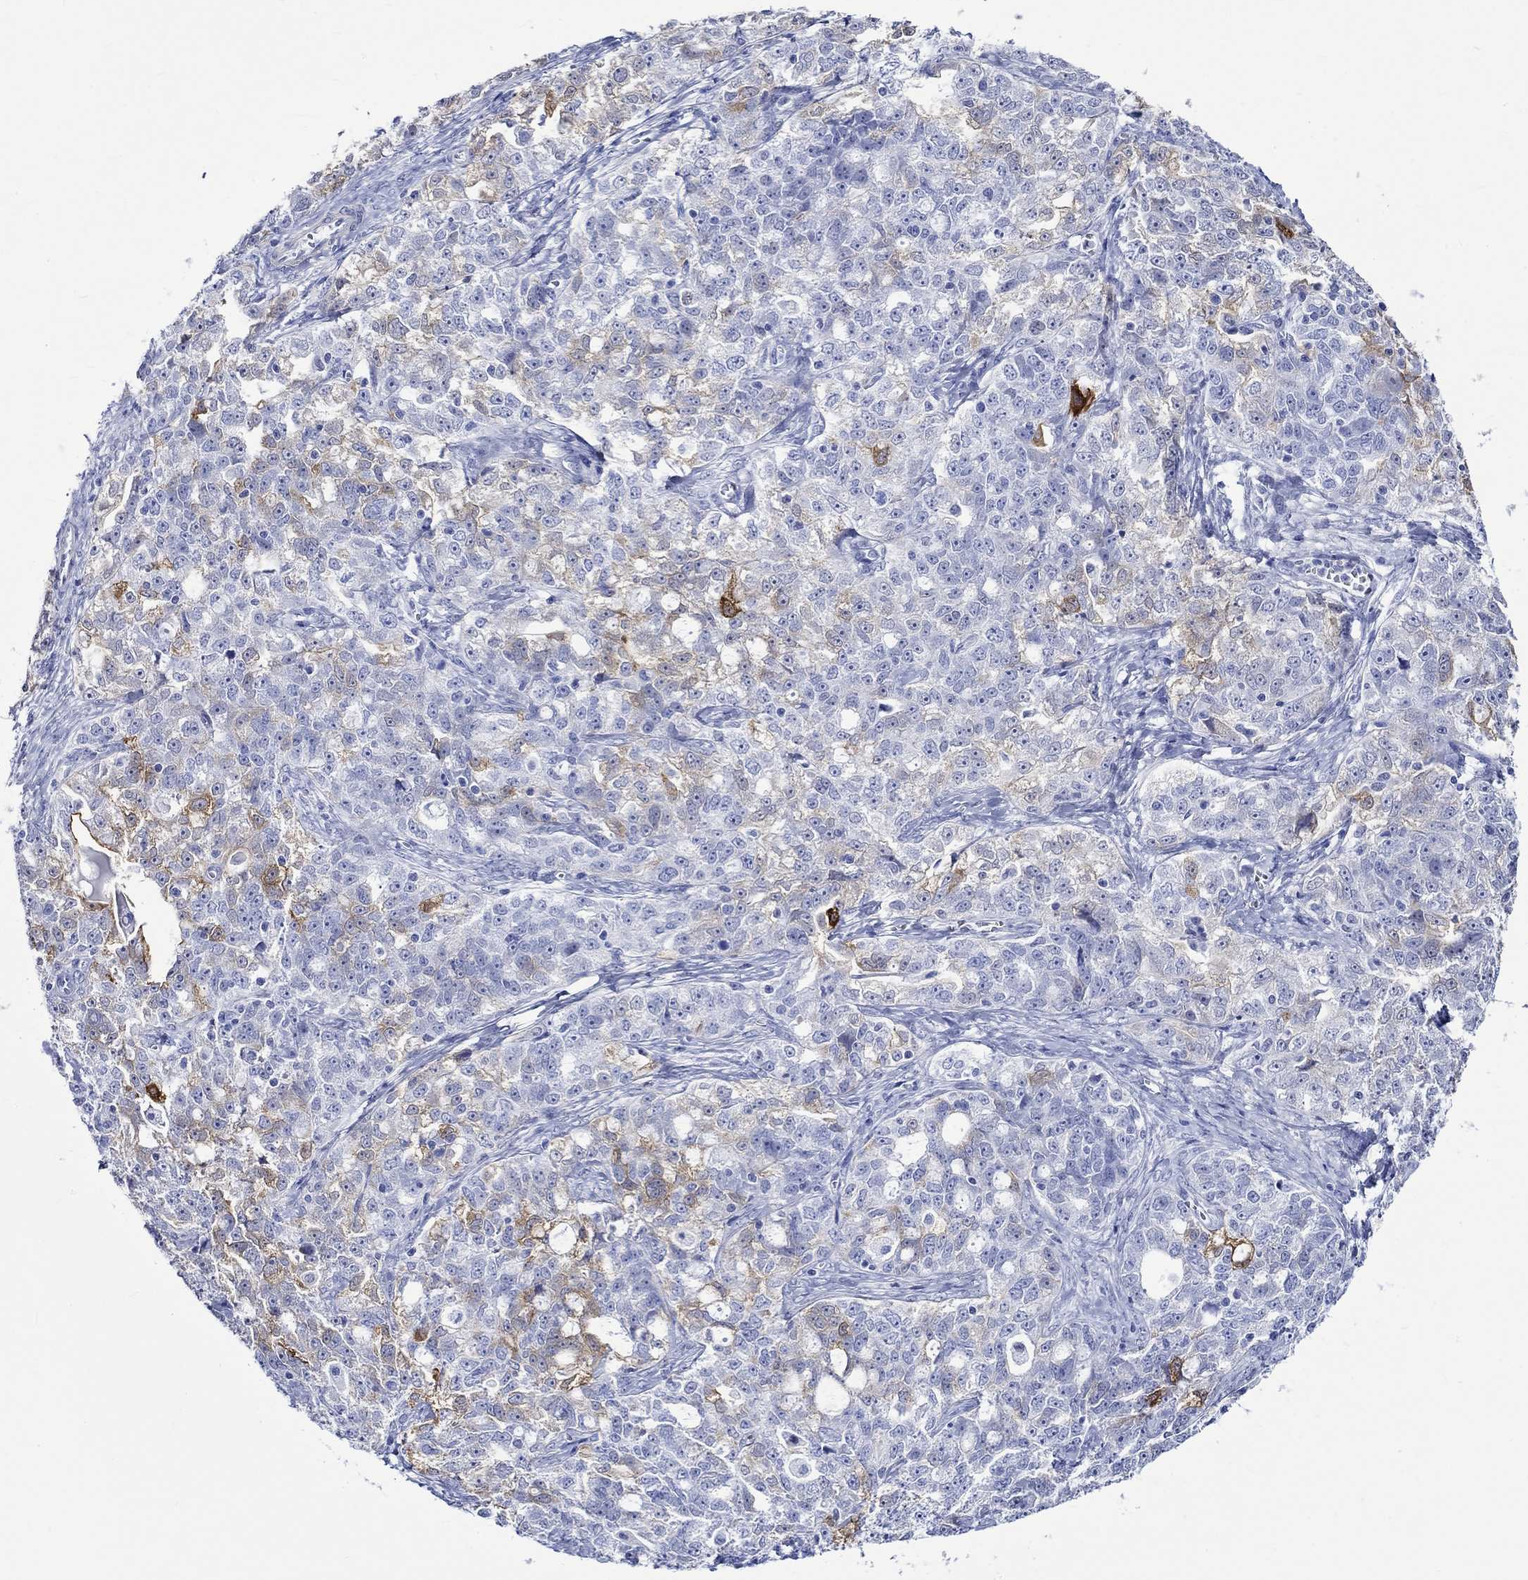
{"staining": {"intensity": "moderate", "quantity": "<25%", "location": "cytoplasmic/membranous"}, "tissue": "ovarian cancer", "cell_type": "Tumor cells", "image_type": "cancer", "snomed": [{"axis": "morphology", "description": "Cystadenocarcinoma, serous, NOS"}, {"axis": "topography", "description": "Ovary"}], "caption": "Ovarian cancer (serous cystadenocarcinoma) stained with DAB immunohistochemistry (IHC) reveals low levels of moderate cytoplasmic/membranous staining in about <25% of tumor cells.", "gene": "CRYAB", "patient": {"sex": "female", "age": 51}}